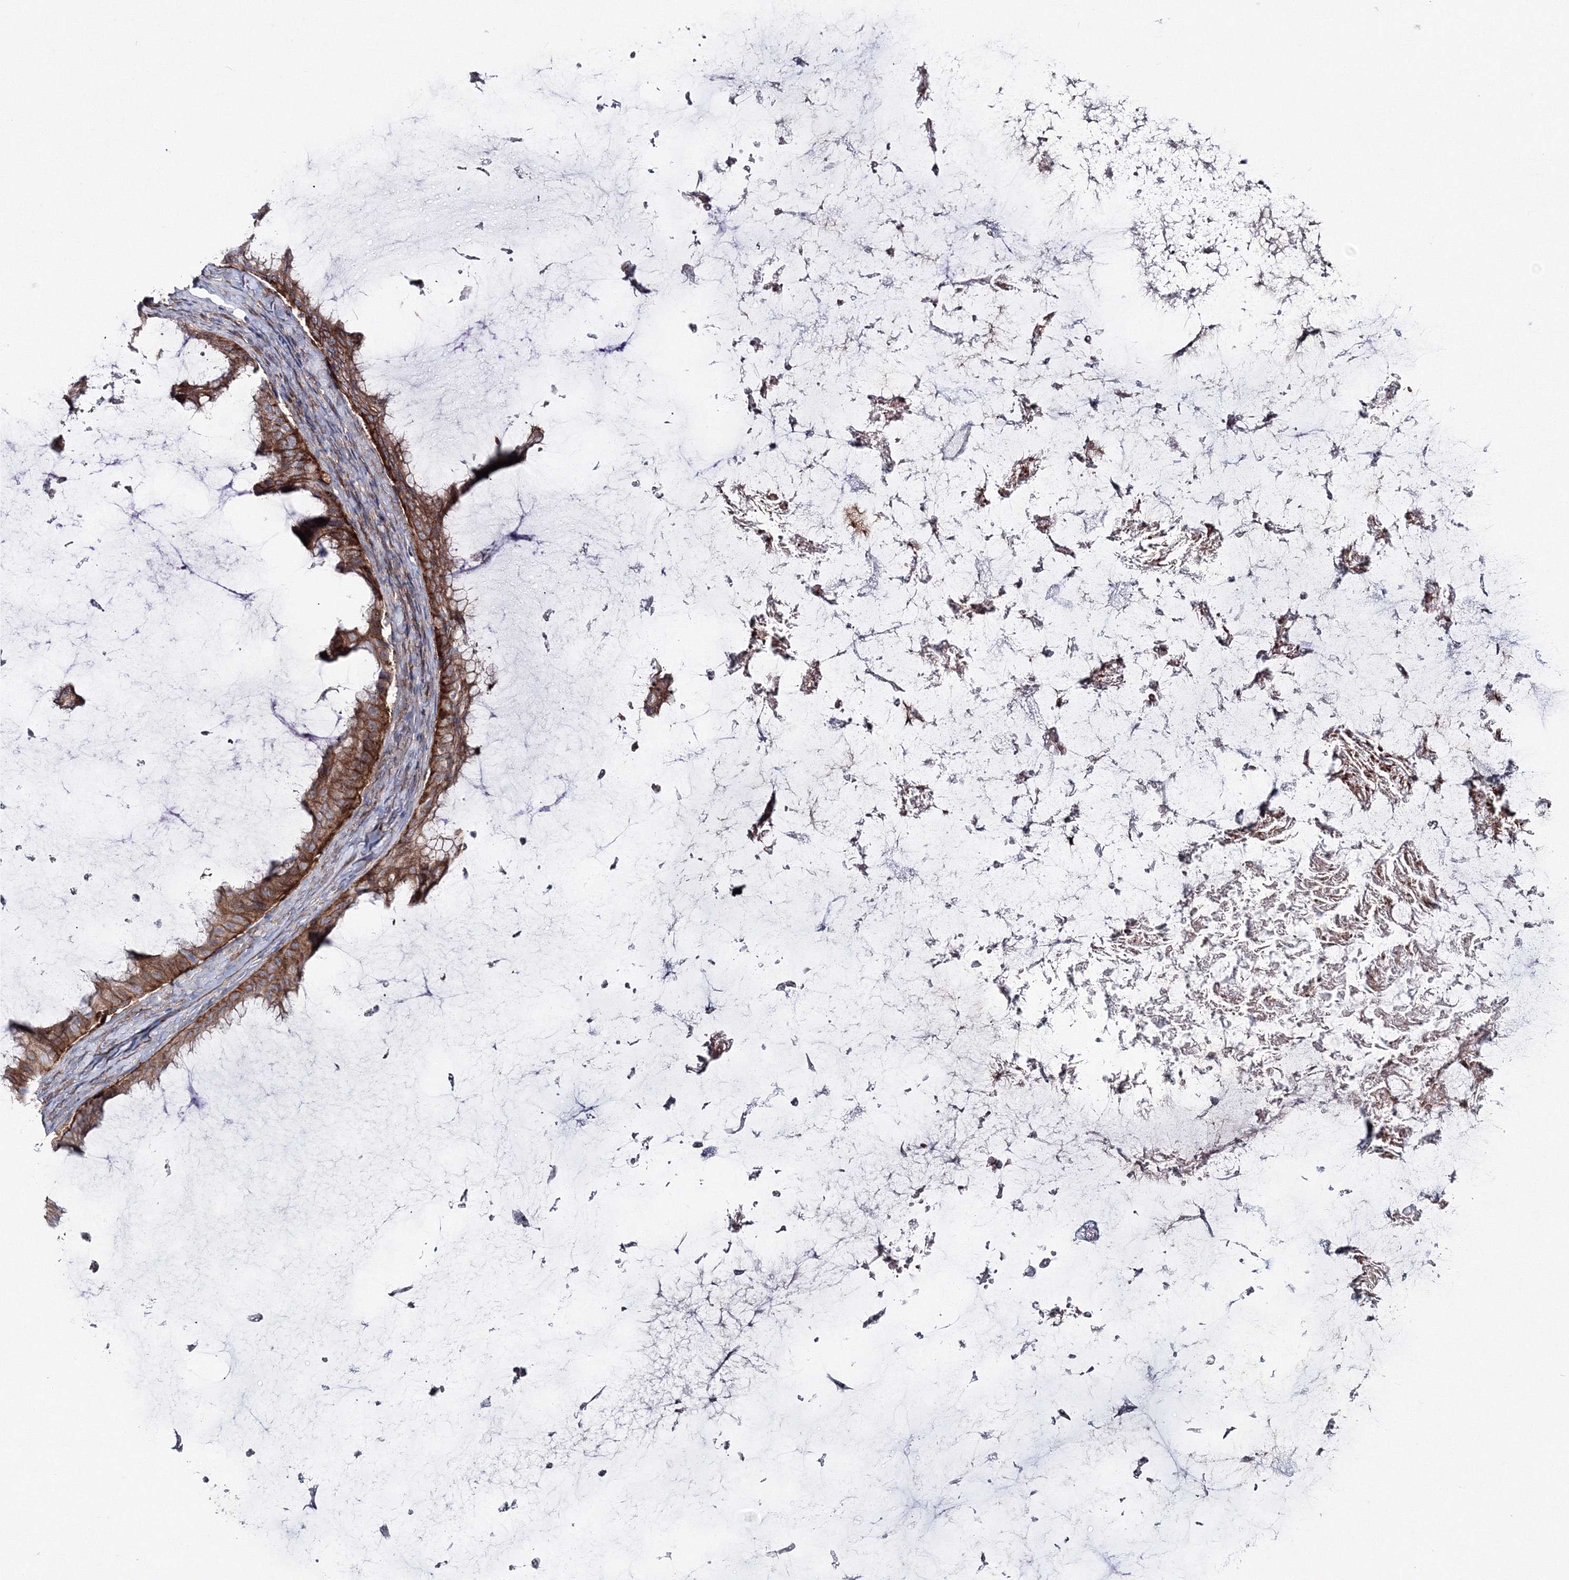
{"staining": {"intensity": "moderate", "quantity": ">75%", "location": "cytoplasmic/membranous"}, "tissue": "ovarian cancer", "cell_type": "Tumor cells", "image_type": "cancer", "snomed": [{"axis": "morphology", "description": "Cystadenocarcinoma, mucinous, NOS"}, {"axis": "topography", "description": "Ovary"}], "caption": "IHC (DAB) staining of human ovarian cancer (mucinous cystadenocarcinoma) displays moderate cytoplasmic/membranous protein expression in approximately >75% of tumor cells.", "gene": "GGA2", "patient": {"sex": "female", "age": 61}}